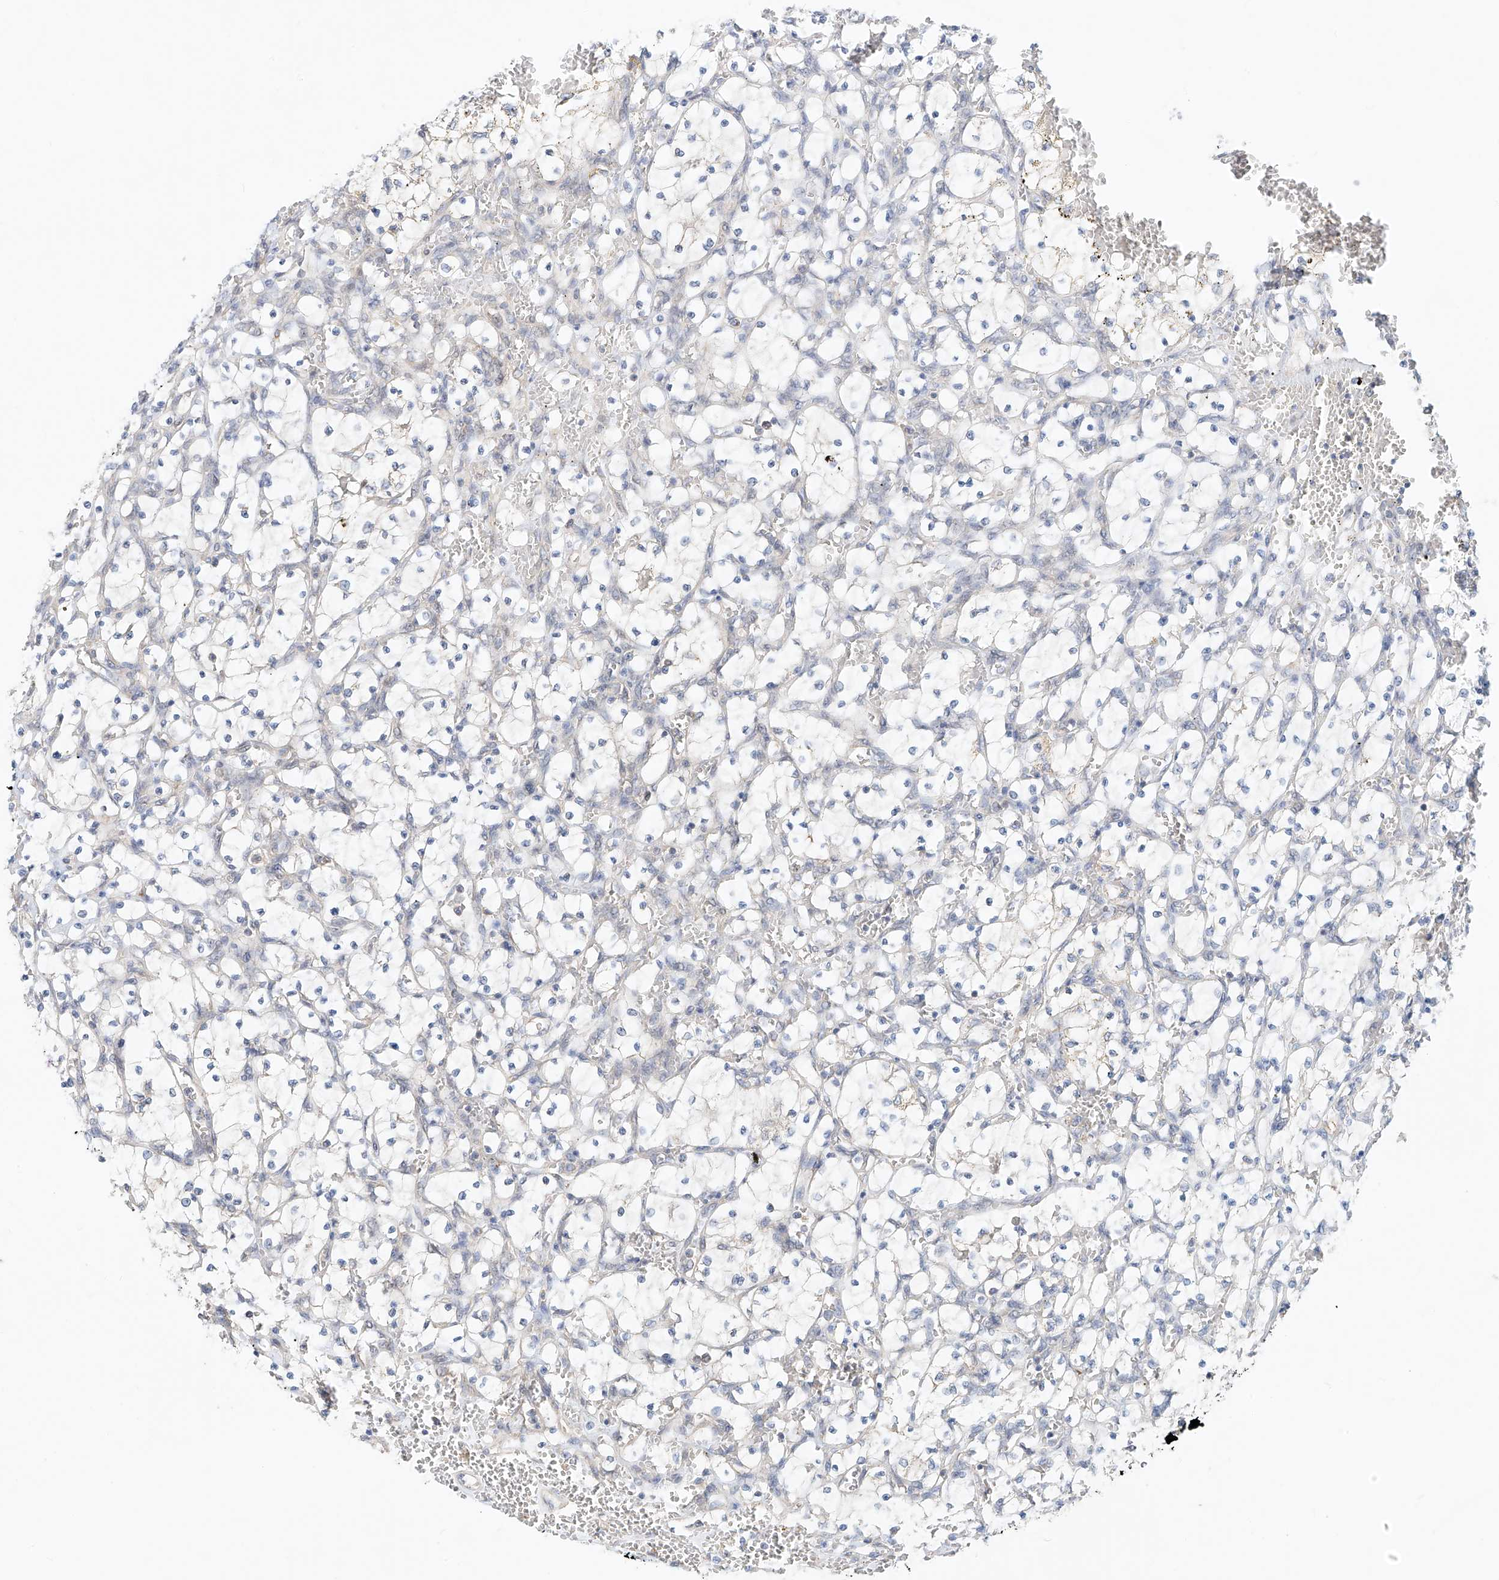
{"staining": {"intensity": "negative", "quantity": "none", "location": "none"}, "tissue": "renal cancer", "cell_type": "Tumor cells", "image_type": "cancer", "snomed": [{"axis": "morphology", "description": "Adenocarcinoma, NOS"}, {"axis": "topography", "description": "Kidney"}], "caption": "There is no significant positivity in tumor cells of renal adenocarcinoma.", "gene": "TMEM61", "patient": {"sex": "female", "age": 69}}